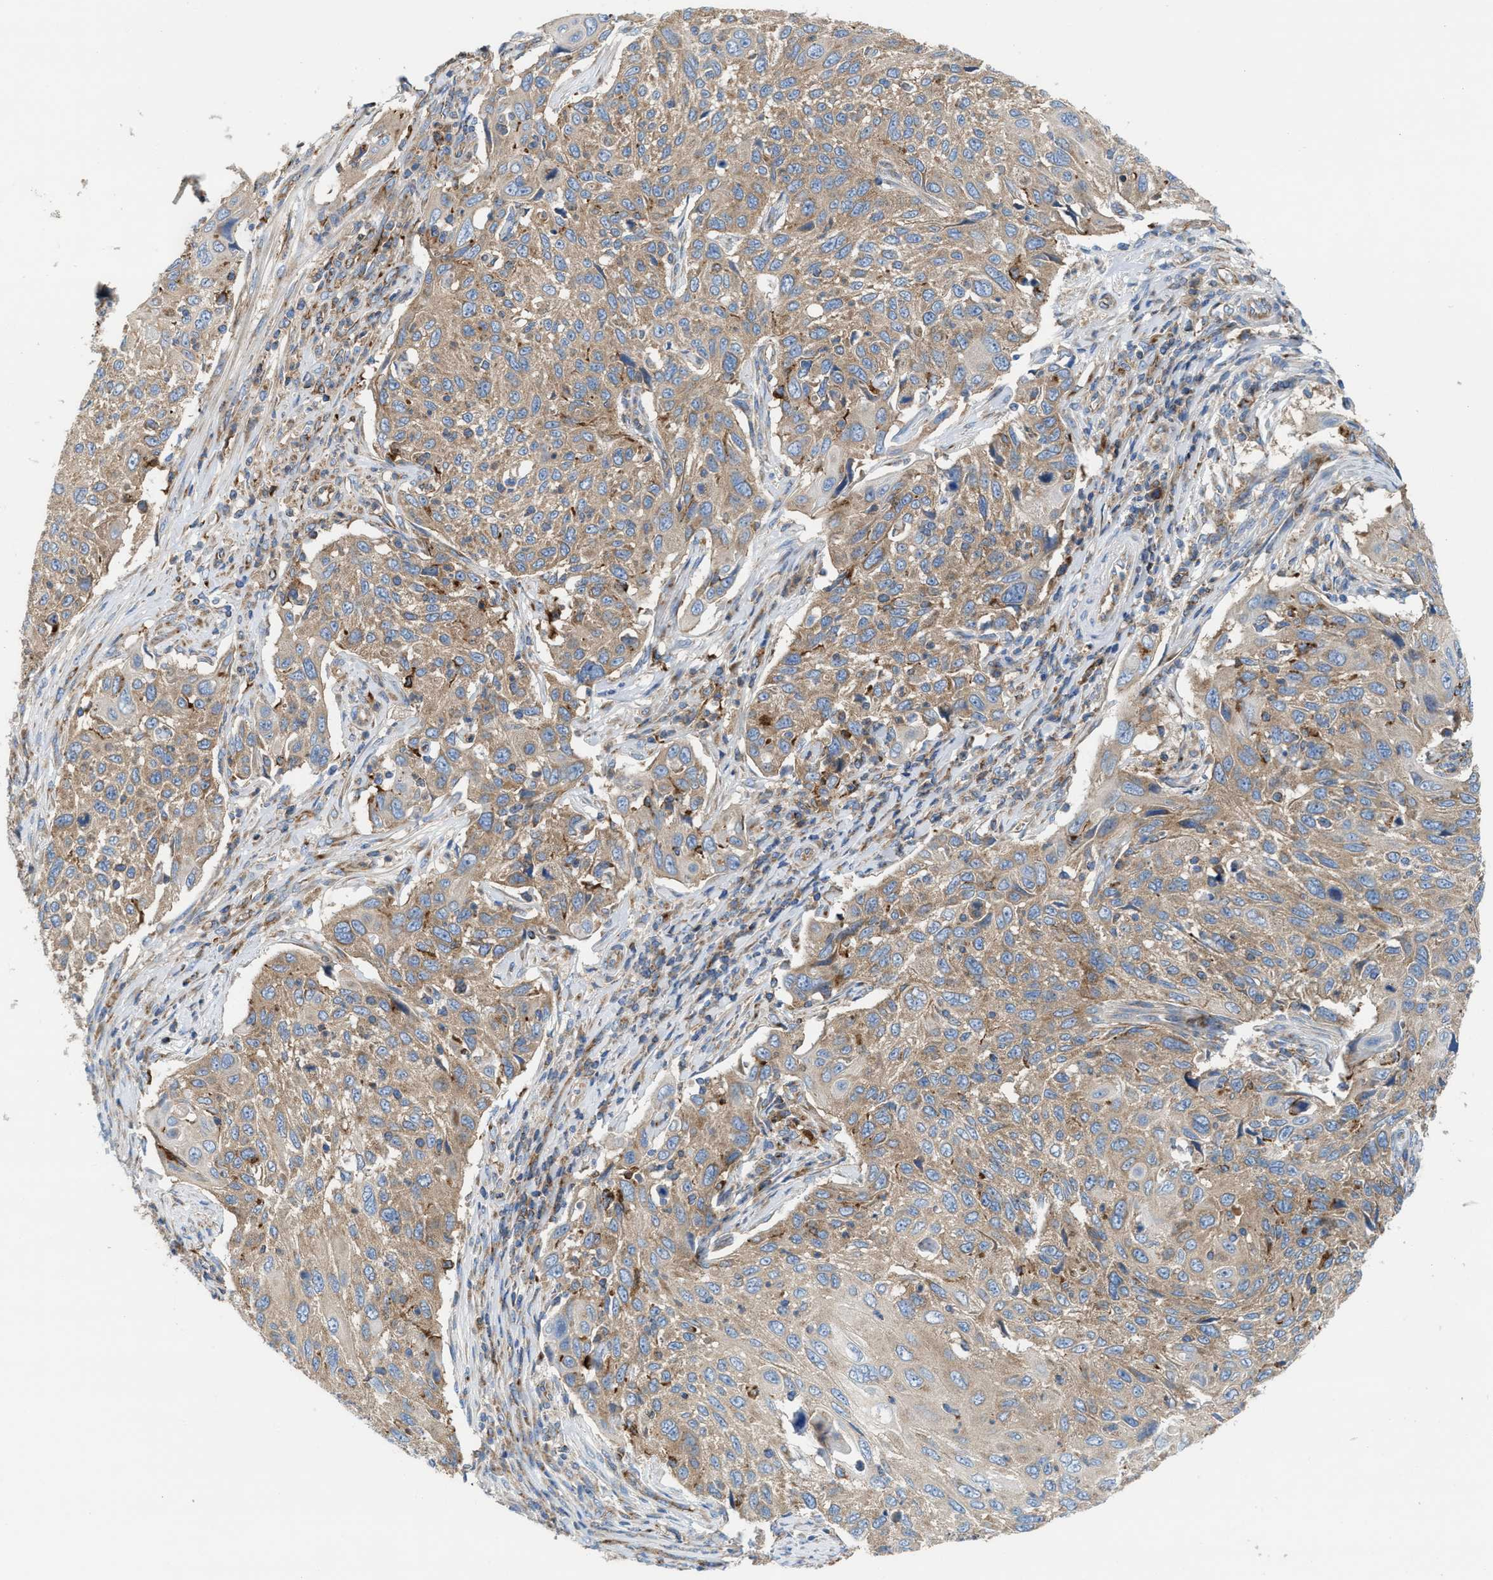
{"staining": {"intensity": "moderate", "quantity": "25%-75%", "location": "cytoplasmic/membranous"}, "tissue": "cervical cancer", "cell_type": "Tumor cells", "image_type": "cancer", "snomed": [{"axis": "morphology", "description": "Squamous cell carcinoma, NOS"}, {"axis": "topography", "description": "Cervix"}], "caption": "Cervical squamous cell carcinoma stained for a protein (brown) shows moderate cytoplasmic/membranous positive staining in approximately 25%-75% of tumor cells.", "gene": "TBC1D15", "patient": {"sex": "female", "age": 70}}